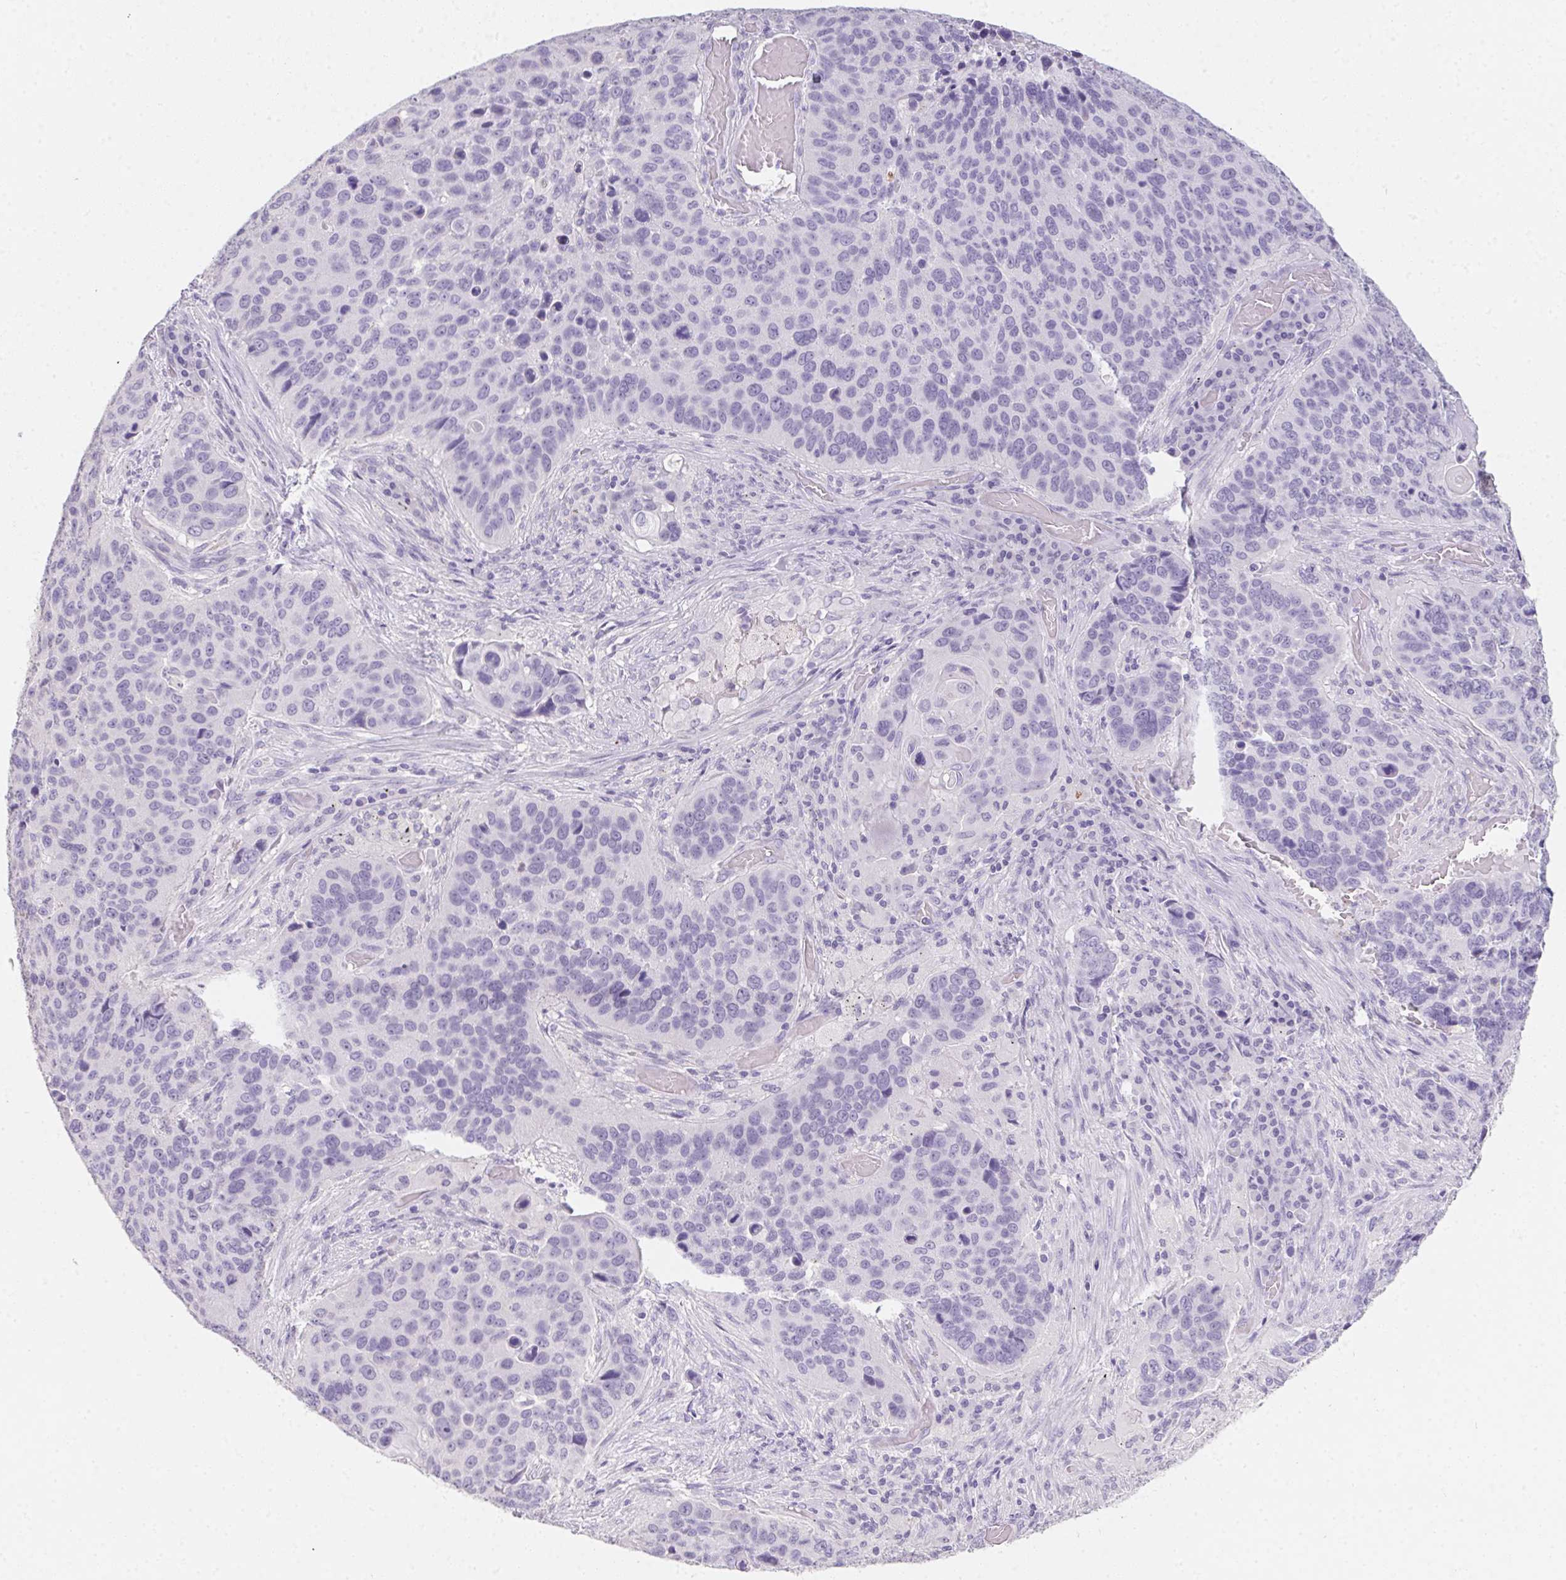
{"staining": {"intensity": "negative", "quantity": "none", "location": "none"}, "tissue": "lung cancer", "cell_type": "Tumor cells", "image_type": "cancer", "snomed": [{"axis": "morphology", "description": "Squamous cell carcinoma, NOS"}, {"axis": "topography", "description": "Lung"}], "caption": "Tumor cells show no significant staining in lung squamous cell carcinoma. The staining was performed using DAB to visualize the protein expression in brown, while the nuclei were stained in blue with hematoxylin (Magnification: 20x).", "gene": "MYL4", "patient": {"sex": "male", "age": 68}}